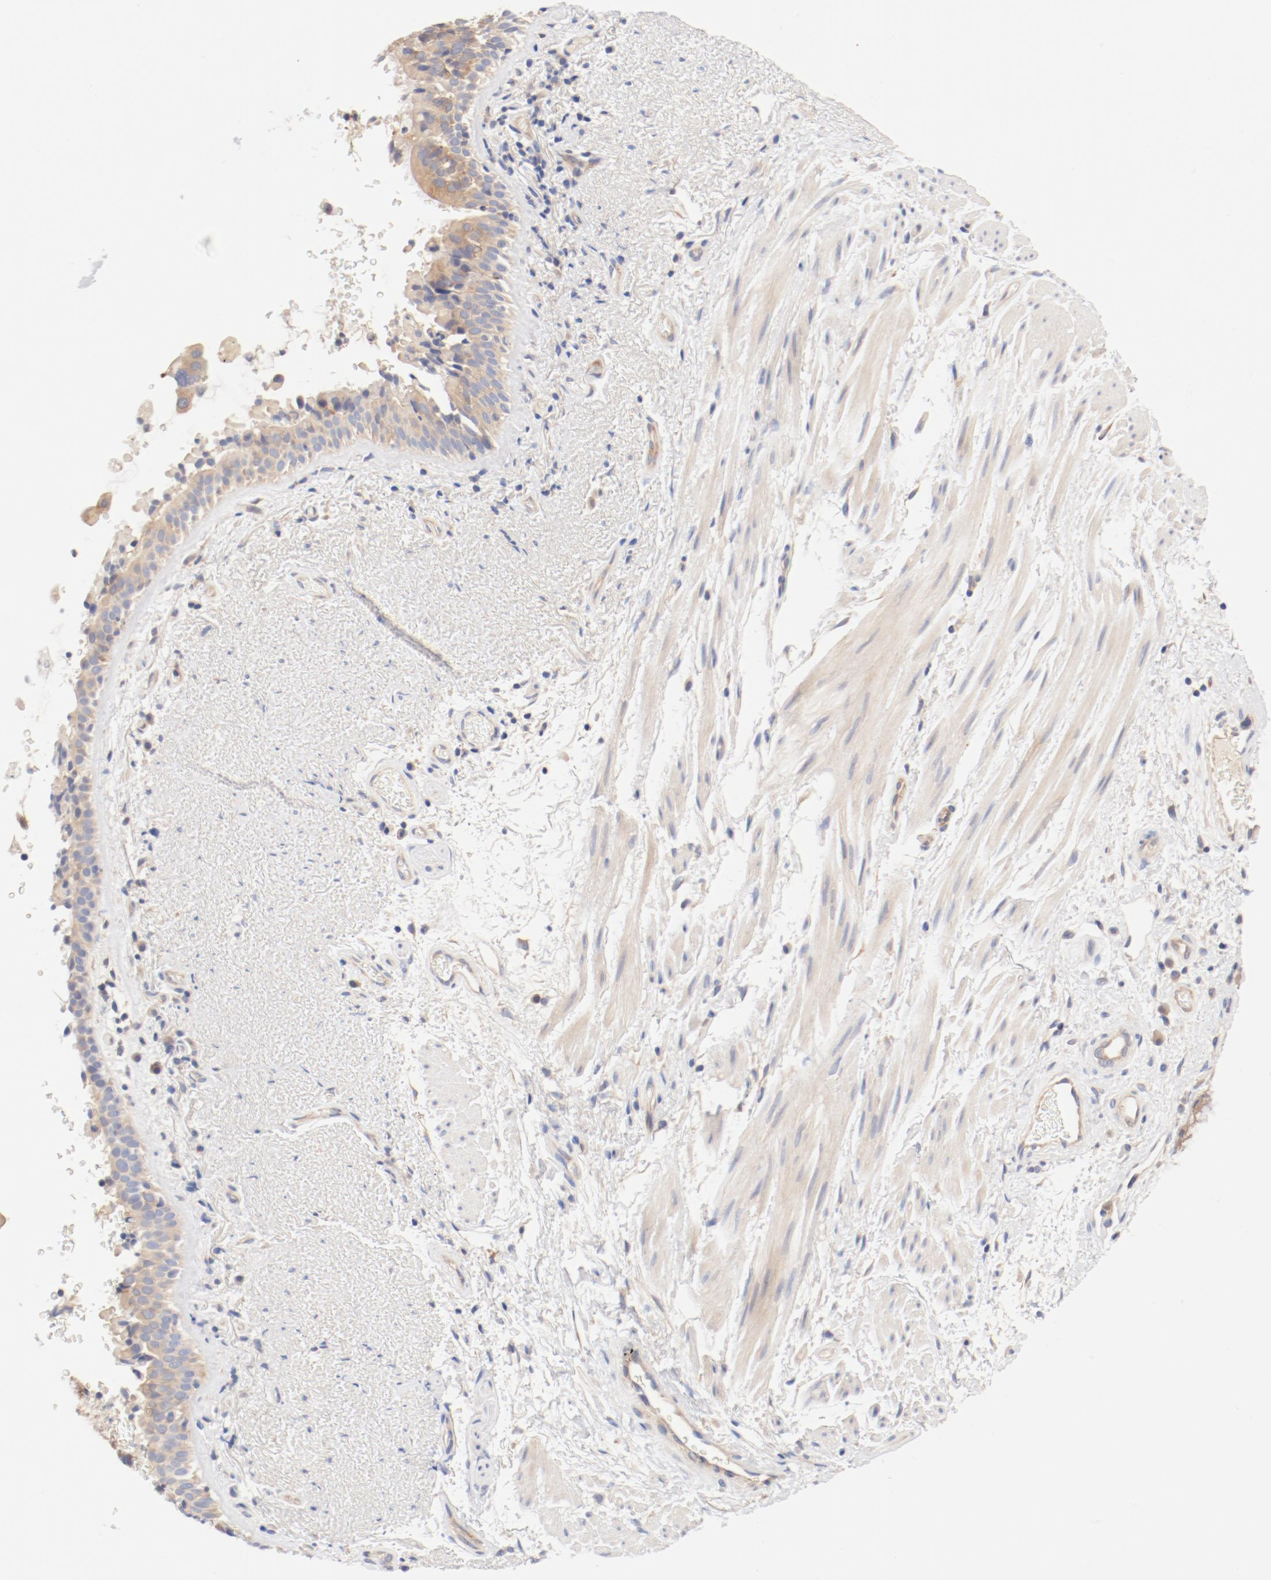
{"staining": {"intensity": "weak", "quantity": ">75%", "location": "cytoplasmic/membranous"}, "tissue": "bronchus", "cell_type": "Respiratory epithelial cells", "image_type": "normal", "snomed": [{"axis": "morphology", "description": "Normal tissue, NOS"}, {"axis": "topography", "description": "Bronchus"}], "caption": "Bronchus stained with a brown dye exhibits weak cytoplasmic/membranous positive positivity in approximately >75% of respiratory epithelial cells.", "gene": "DYNC1H1", "patient": {"sex": "female", "age": 54}}